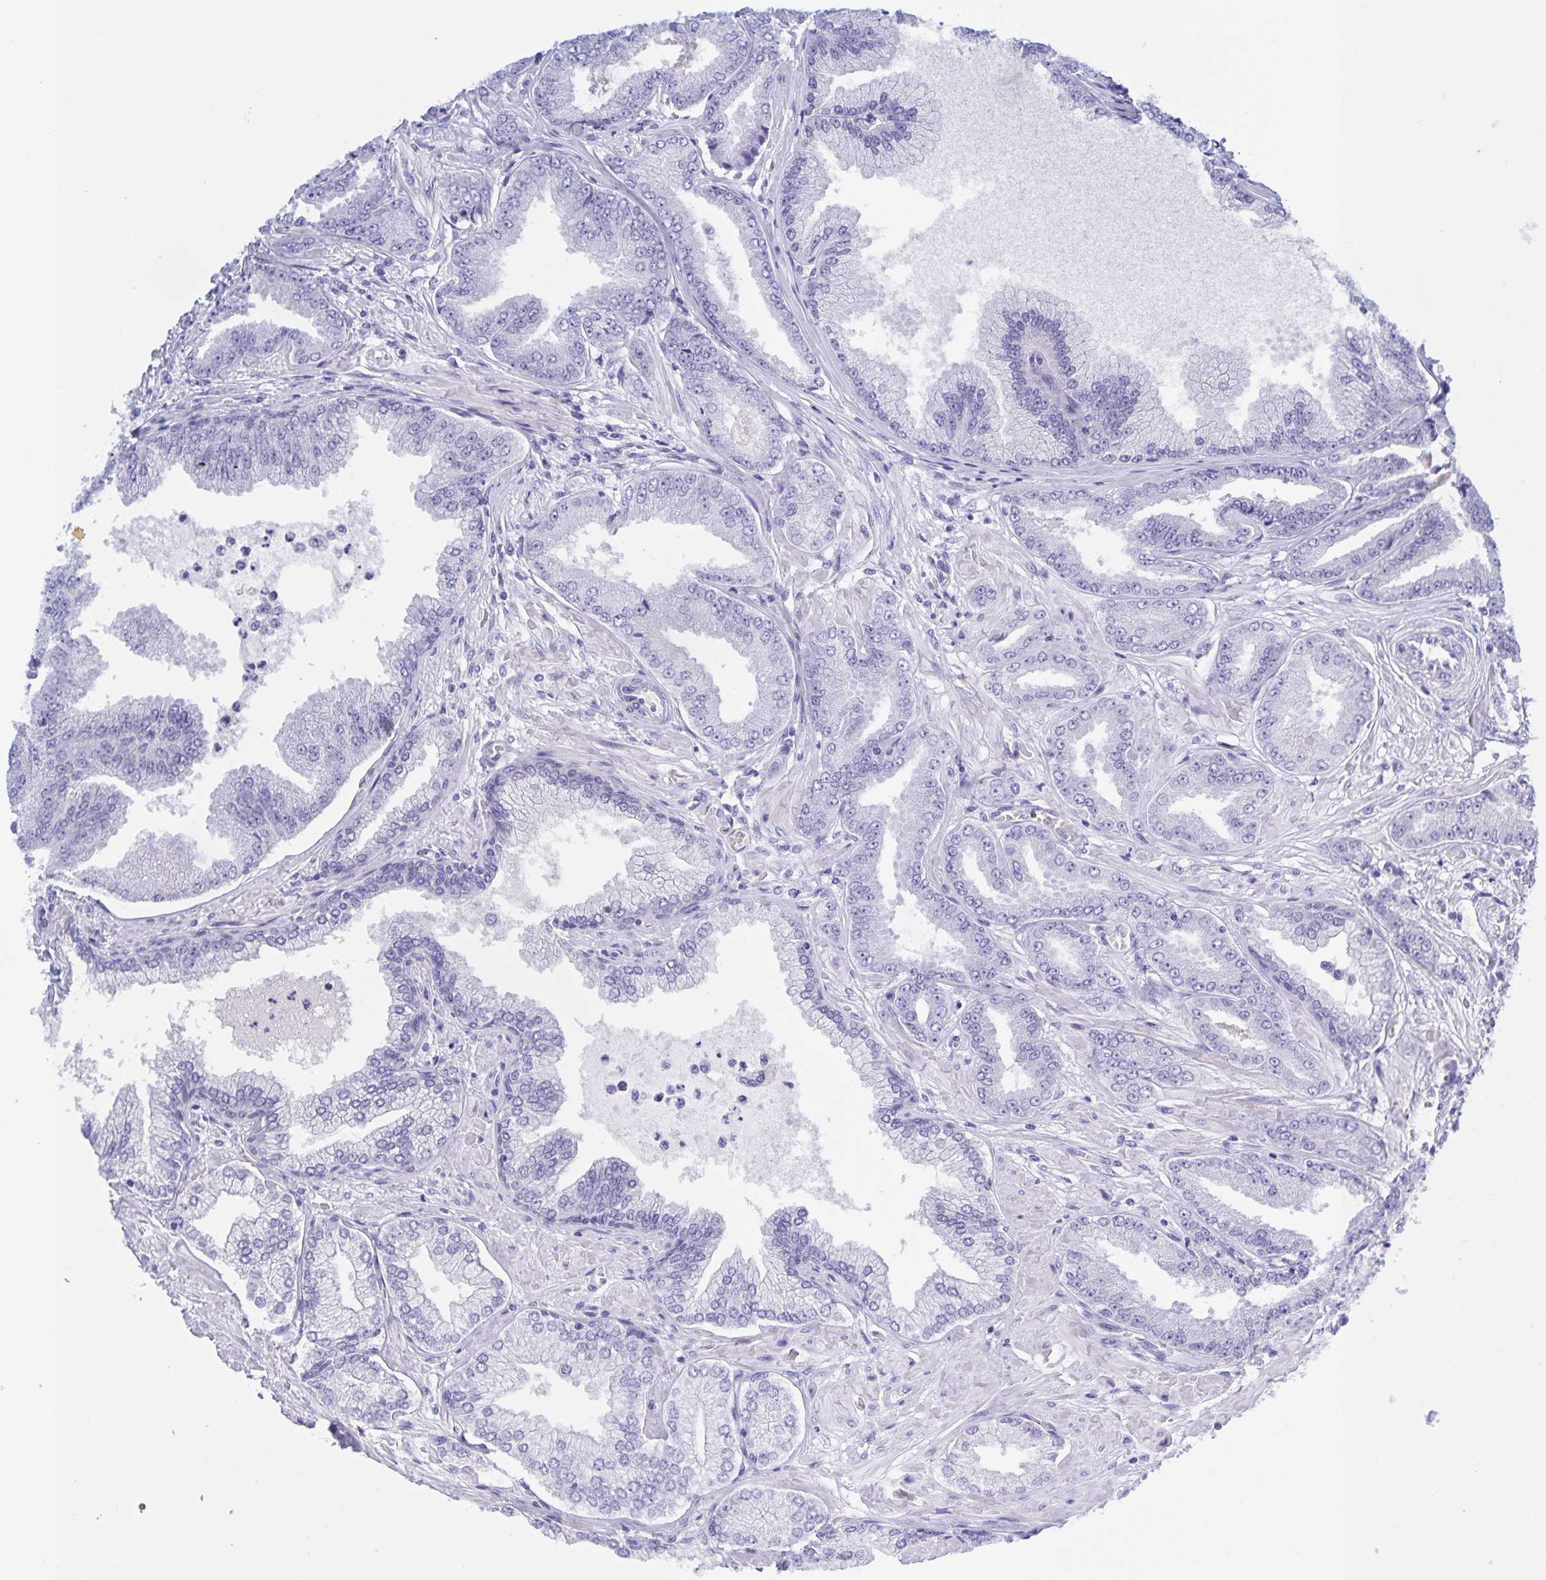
{"staining": {"intensity": "negative", "quantity": "none", "location": "none"}, "tissue": "prostate cancer", "cell_type": "Tumor cells", "image_type": "cancer", "snomed": [{"axis": "morphology", "description": "Adenocarcinoma, Low grade"}, {"axis": "topography", "description": "Prostate"}], "caption": "Immunohistochemistry histopathology image of prostate cancer stained for a protein (brown), which reveals no expression in tumor cells.", "gene": "CATSPER4", "patient": {"sex": "male", "age": 55}}